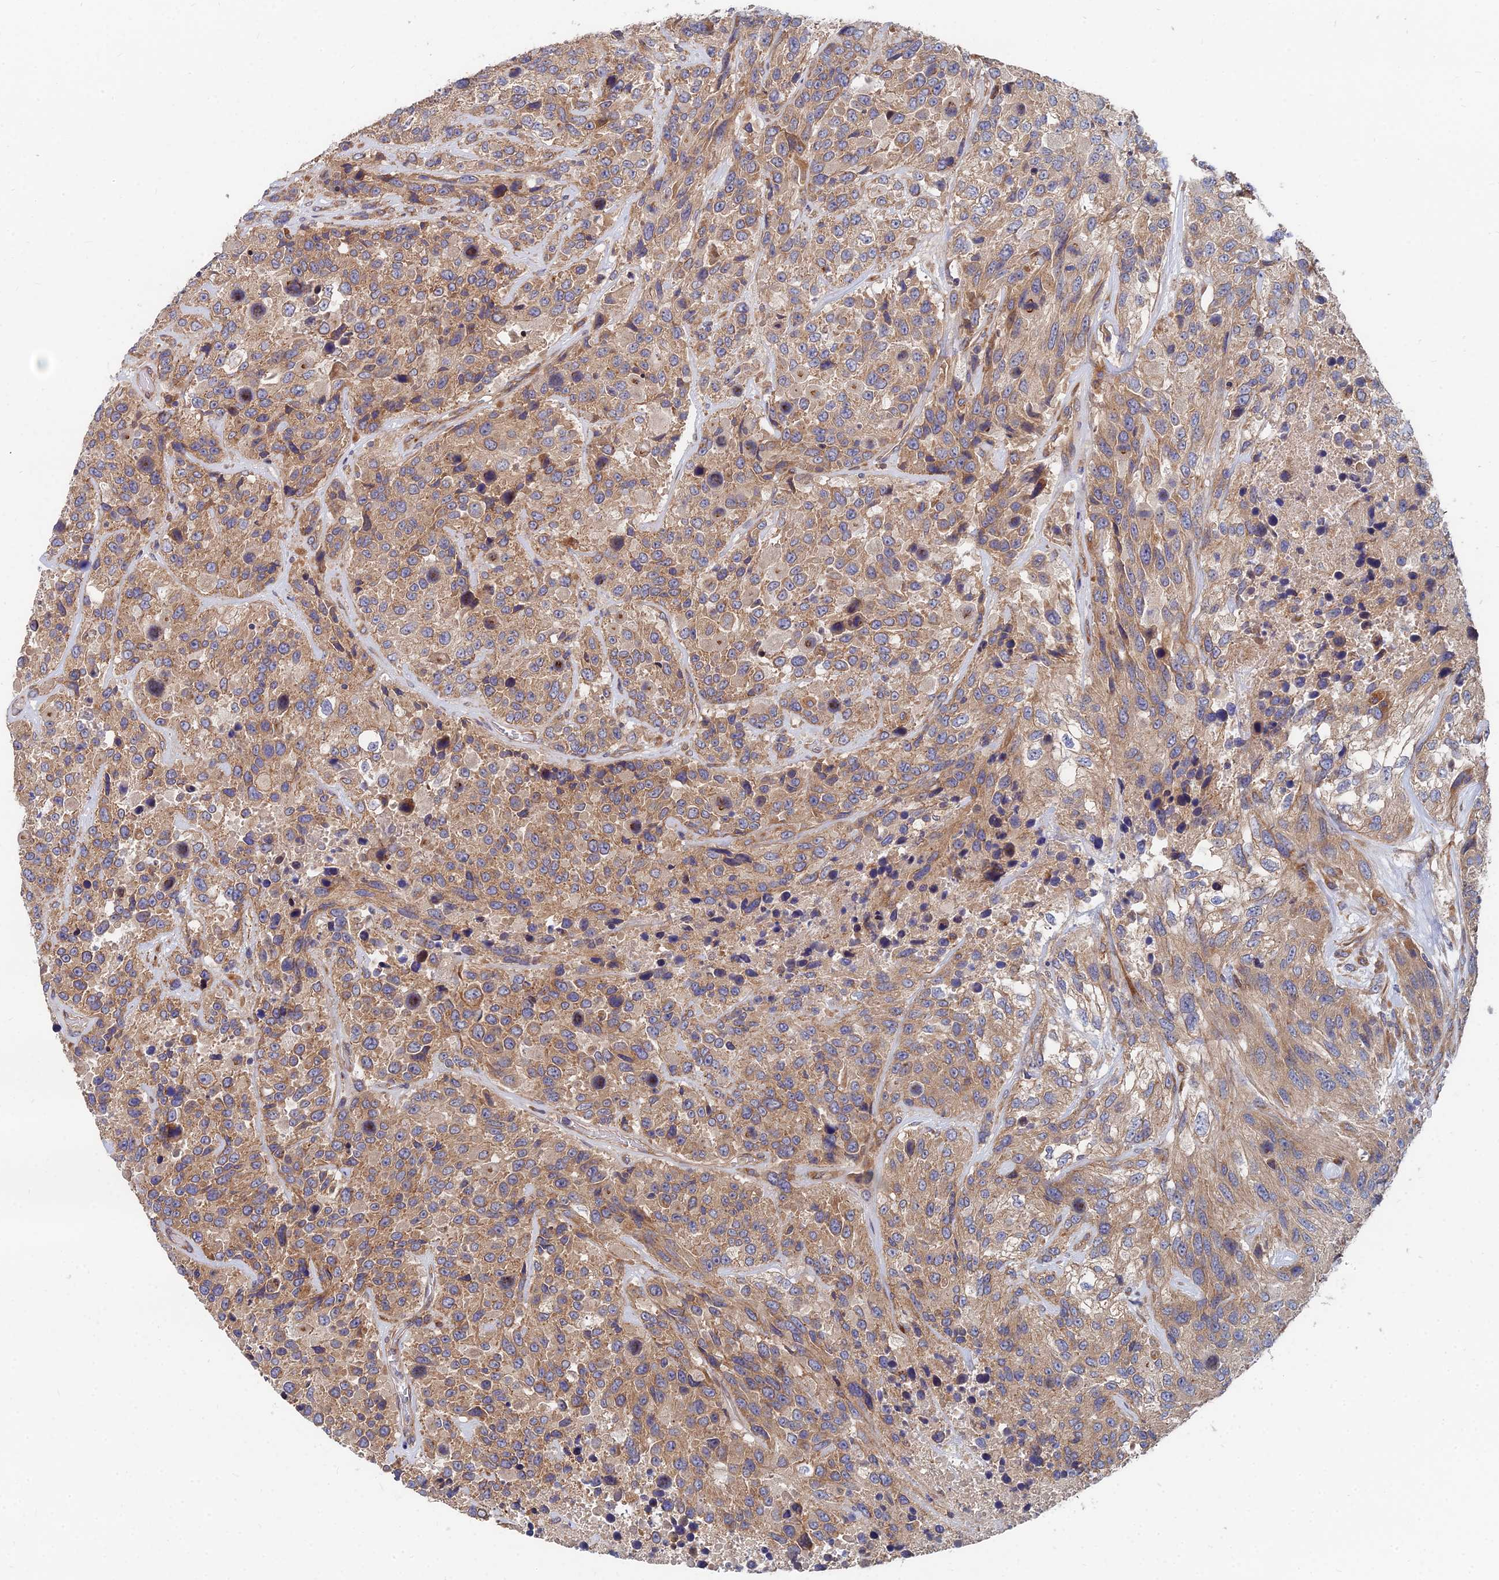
{"staining": {"intensity": "moderate", "quantity": ">75%", "location": "cytoplasmic/membranous"}, "tissue": "urothelial cancer", "cell_type": "Tumor cells", "image_type": "cancer", "snomed": [{"axis": "morphology", "description": "Urothelial carcinoma, High grade"}, {"axis": "topography", "description": "Urinary bladder"}], "caption": "Human urothelial cancer stained with a protein marker displays moderate staining in tumor cells.", "gene": "CCZ1", "patient": {"sex": "female", "age": 70}}